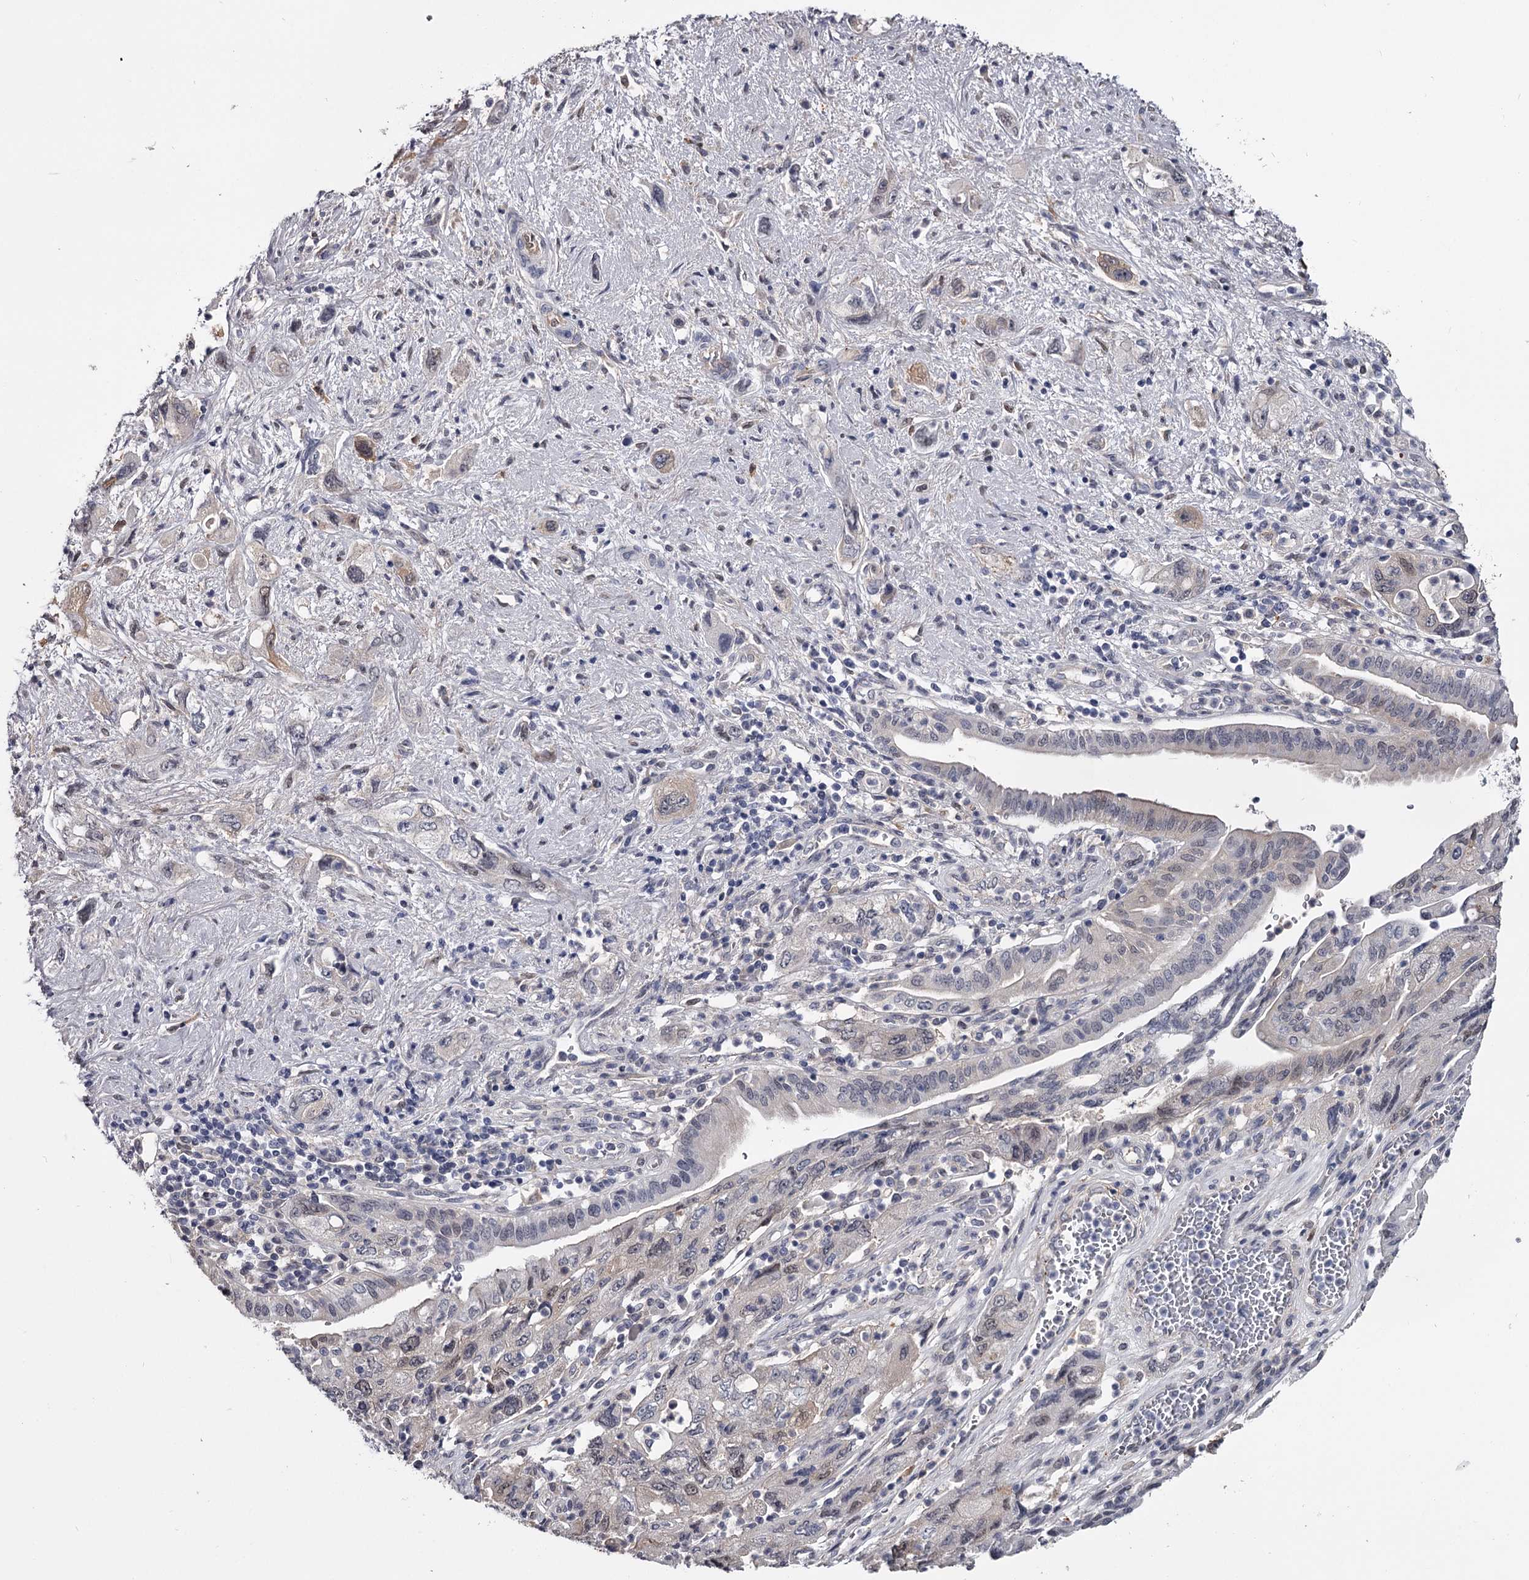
{"staining": {"intensity": "weak", "quantity": "<25%", "location": "cytoplasmic/membranous,nuclear"}, "tissue": "pancreatic cancer", "cell_type": "Tumor cells", "image_type": "cancer", "snomed": [{"axis": "morphology", "description": "Adenocarcinoma, NOS"}, {"axis": "topography", "description": "Pancreas"}], "caption": "The histopathology image displays no staining of tumor cells in pancreatic cancer.", "gene": "GSTO1", "patient": {"sex": "female", "age": 73}}